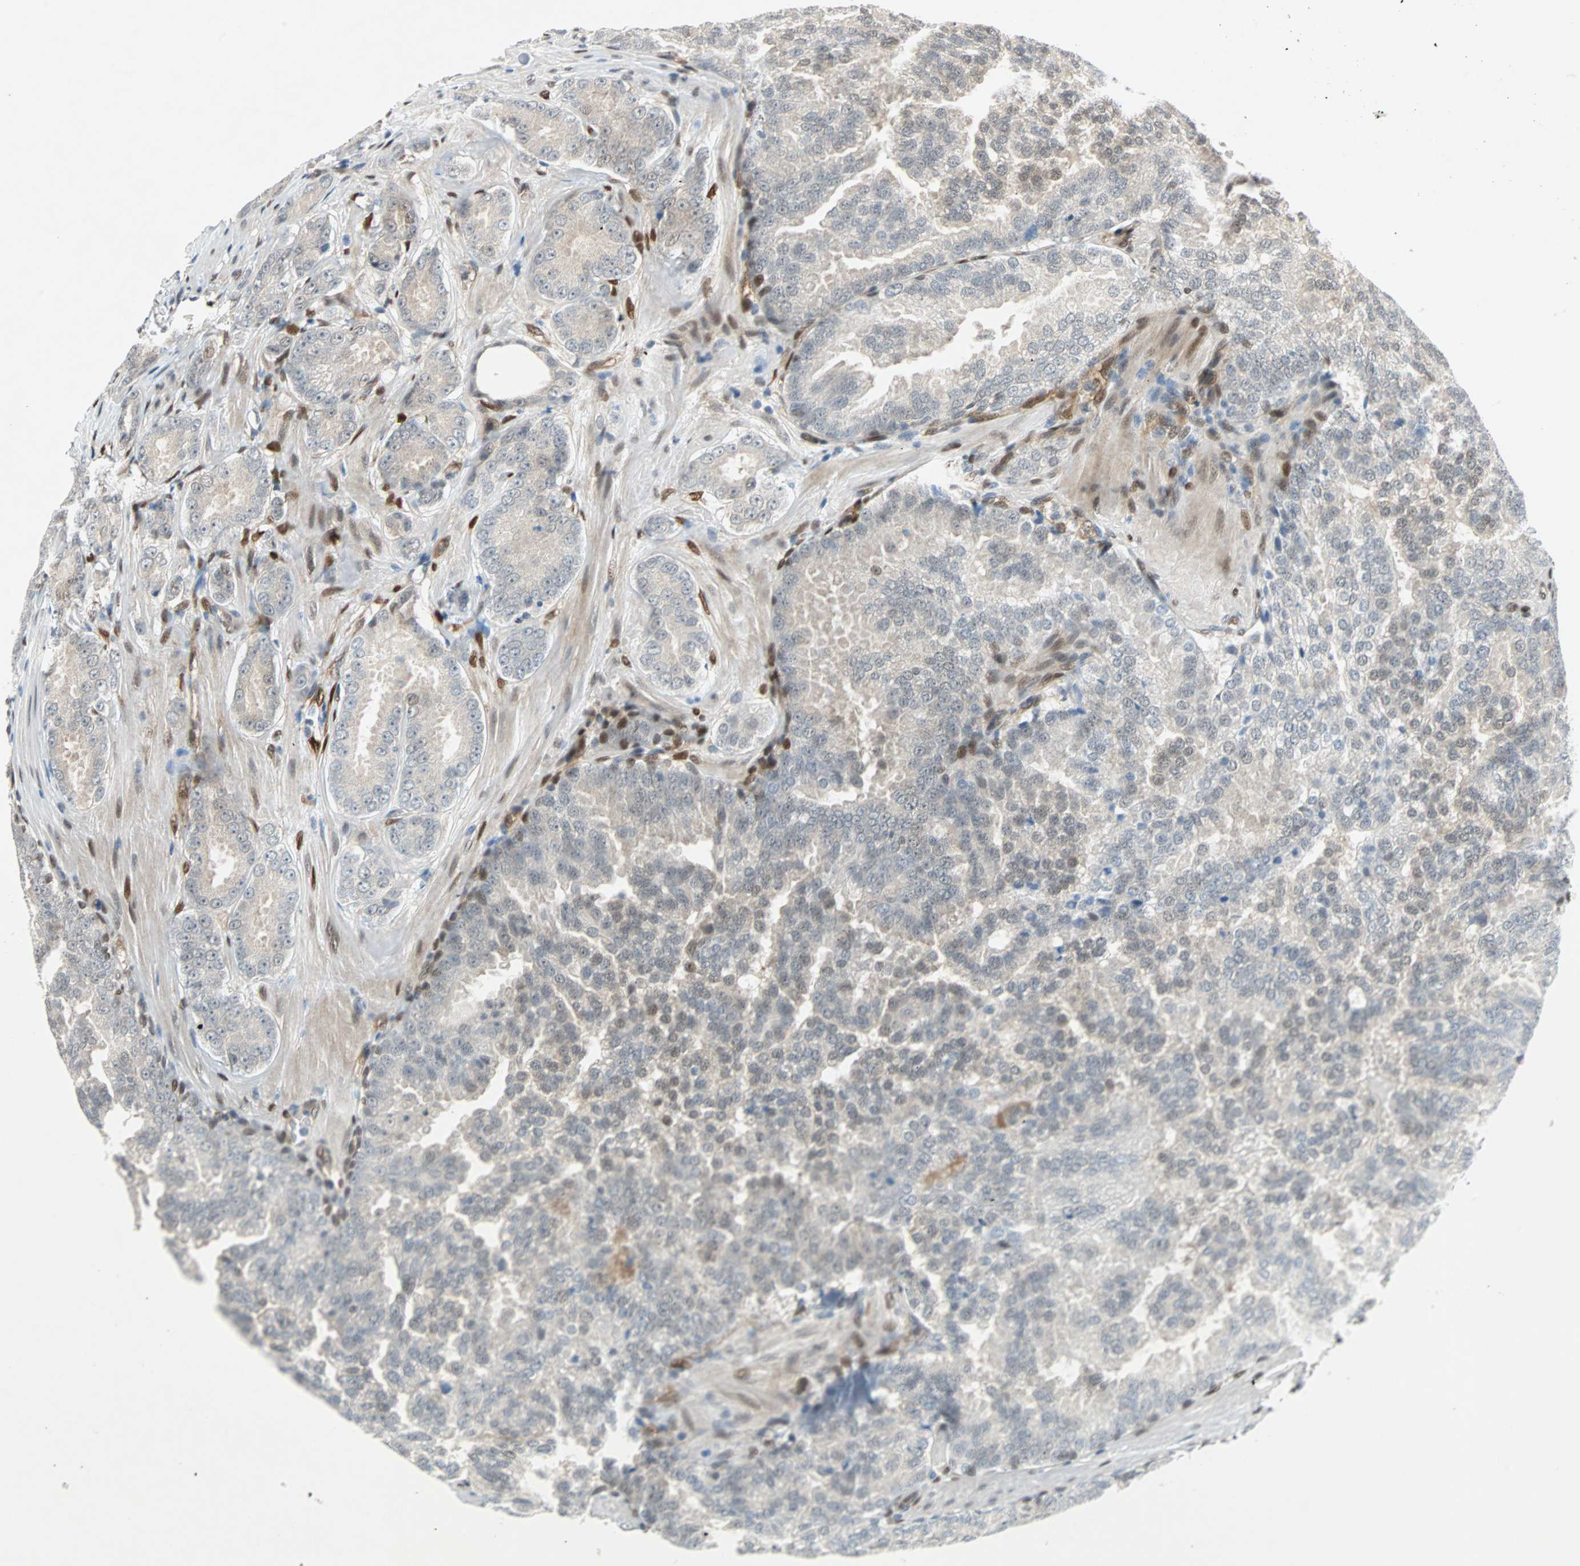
{"staining": {"intensity": "weak", "quantity": "<25%", "location": "cytoplasmic/membranous,nuclear"}, "tissue": "prostate cancer", "cell_type": "Tumor cells", "image_type": "cancer", "snomed": [{"axis": "morphology", "description": "Adenocarcinoma, High grade"}, {"axis": "topography", "description": "Prostate"}], "caption": "This is an immunohistochemistry micrograph of prostate high-grade adenocarcinoma. There is no staining in tumor cells.", "gene": "WWTR1", "patient": {"sex": "male", "age": 64}}